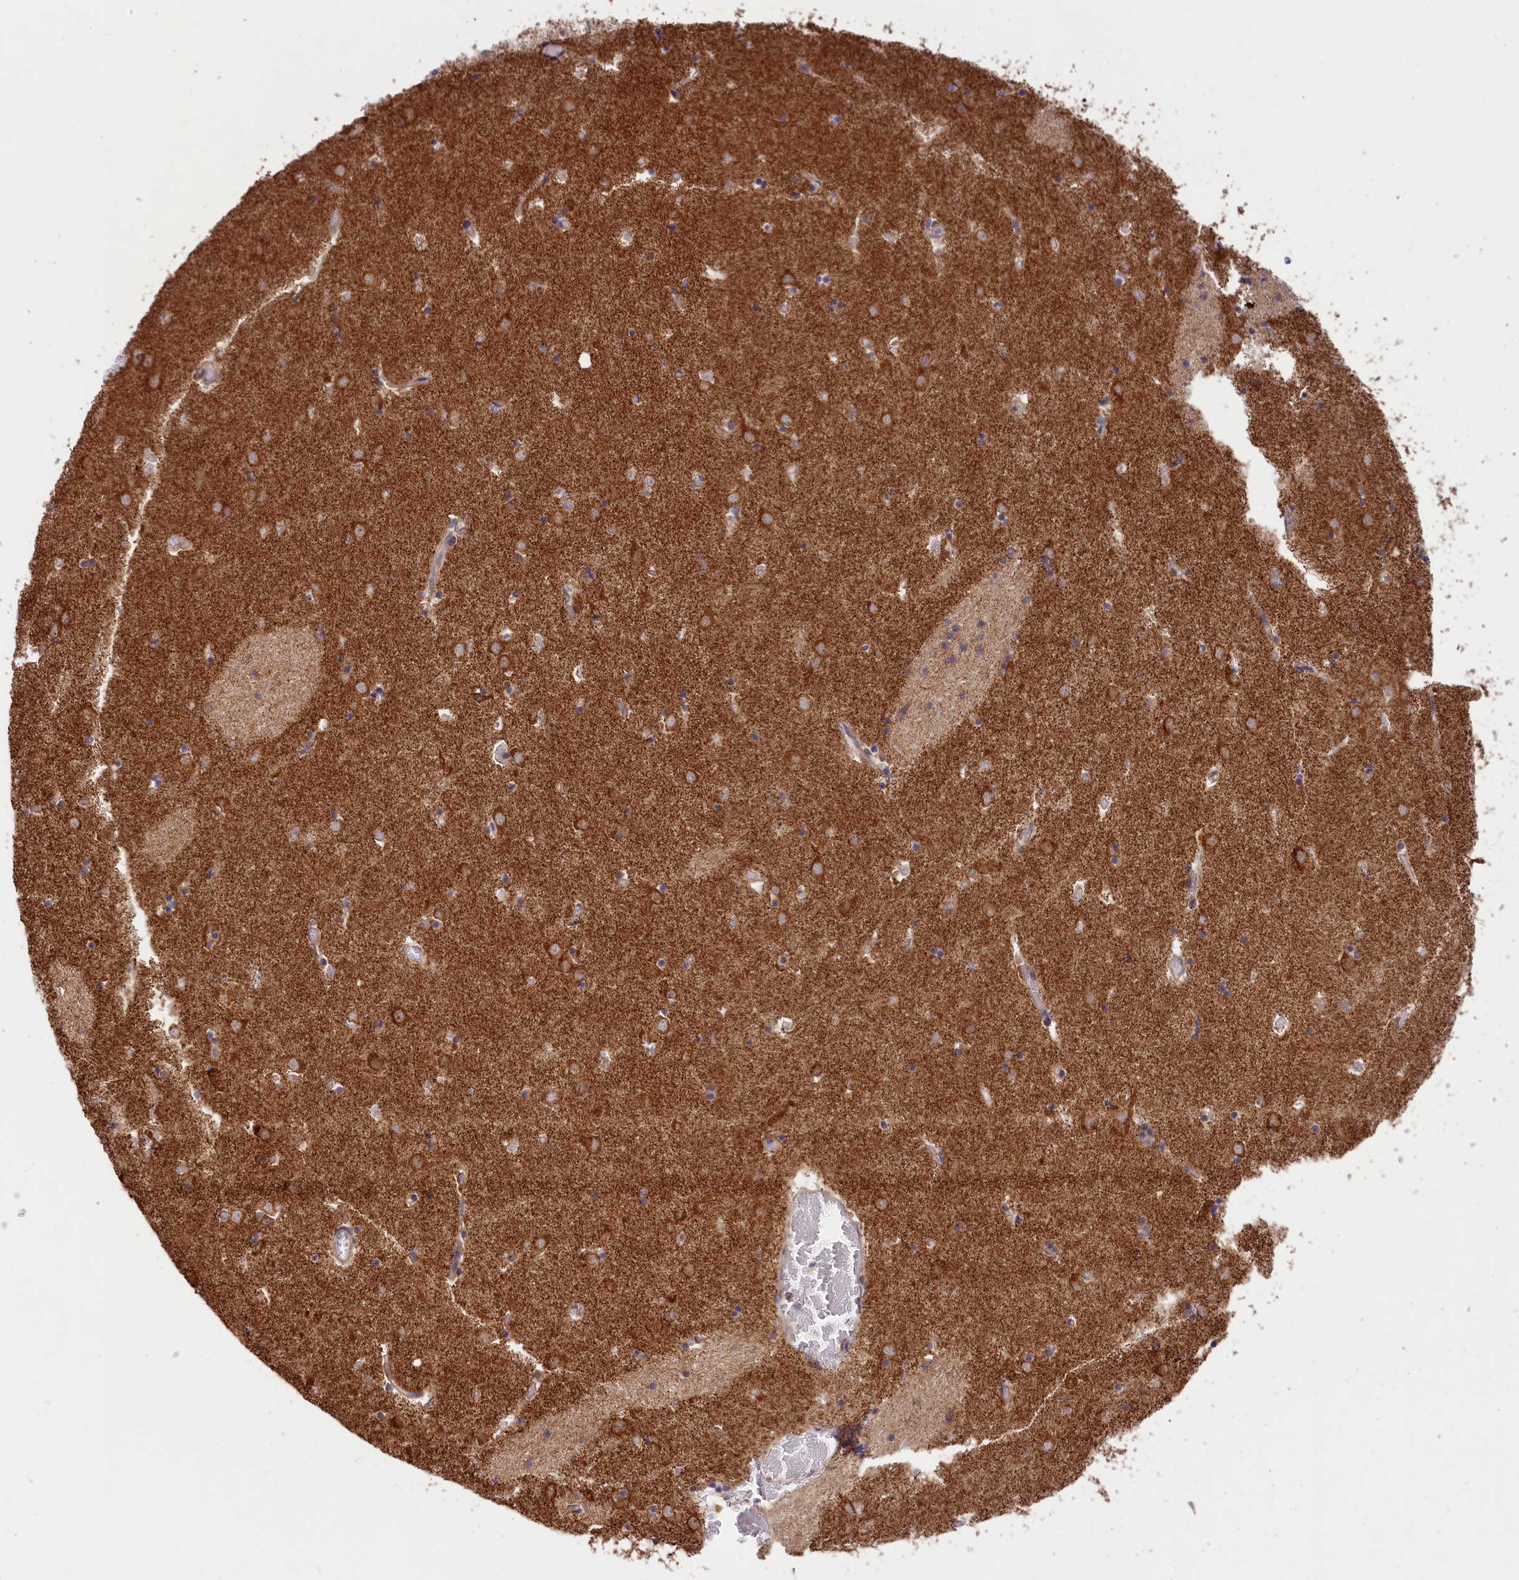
{"staining": {"intensity": "negative", "quantity": "none", "location": "none"}, "tissue": "caudate", "cell_type": "Glial cells", "image_type": "normal", "snomed": [{"axis": "morphology", "description": "Normal tissue, NOS"}, {"axis": "topography", "description": "Lateral ventricle wall"}], "caption": "Image shows no significant protein expression in glial cells of normal caudate. Brightfield microscopy of immunohistochemistry stained with DAB (brown) and hematoxylin (blue), captured at high magnification.", "gene": "CEP44", "patient": {"sex": "male", "age": 70}}